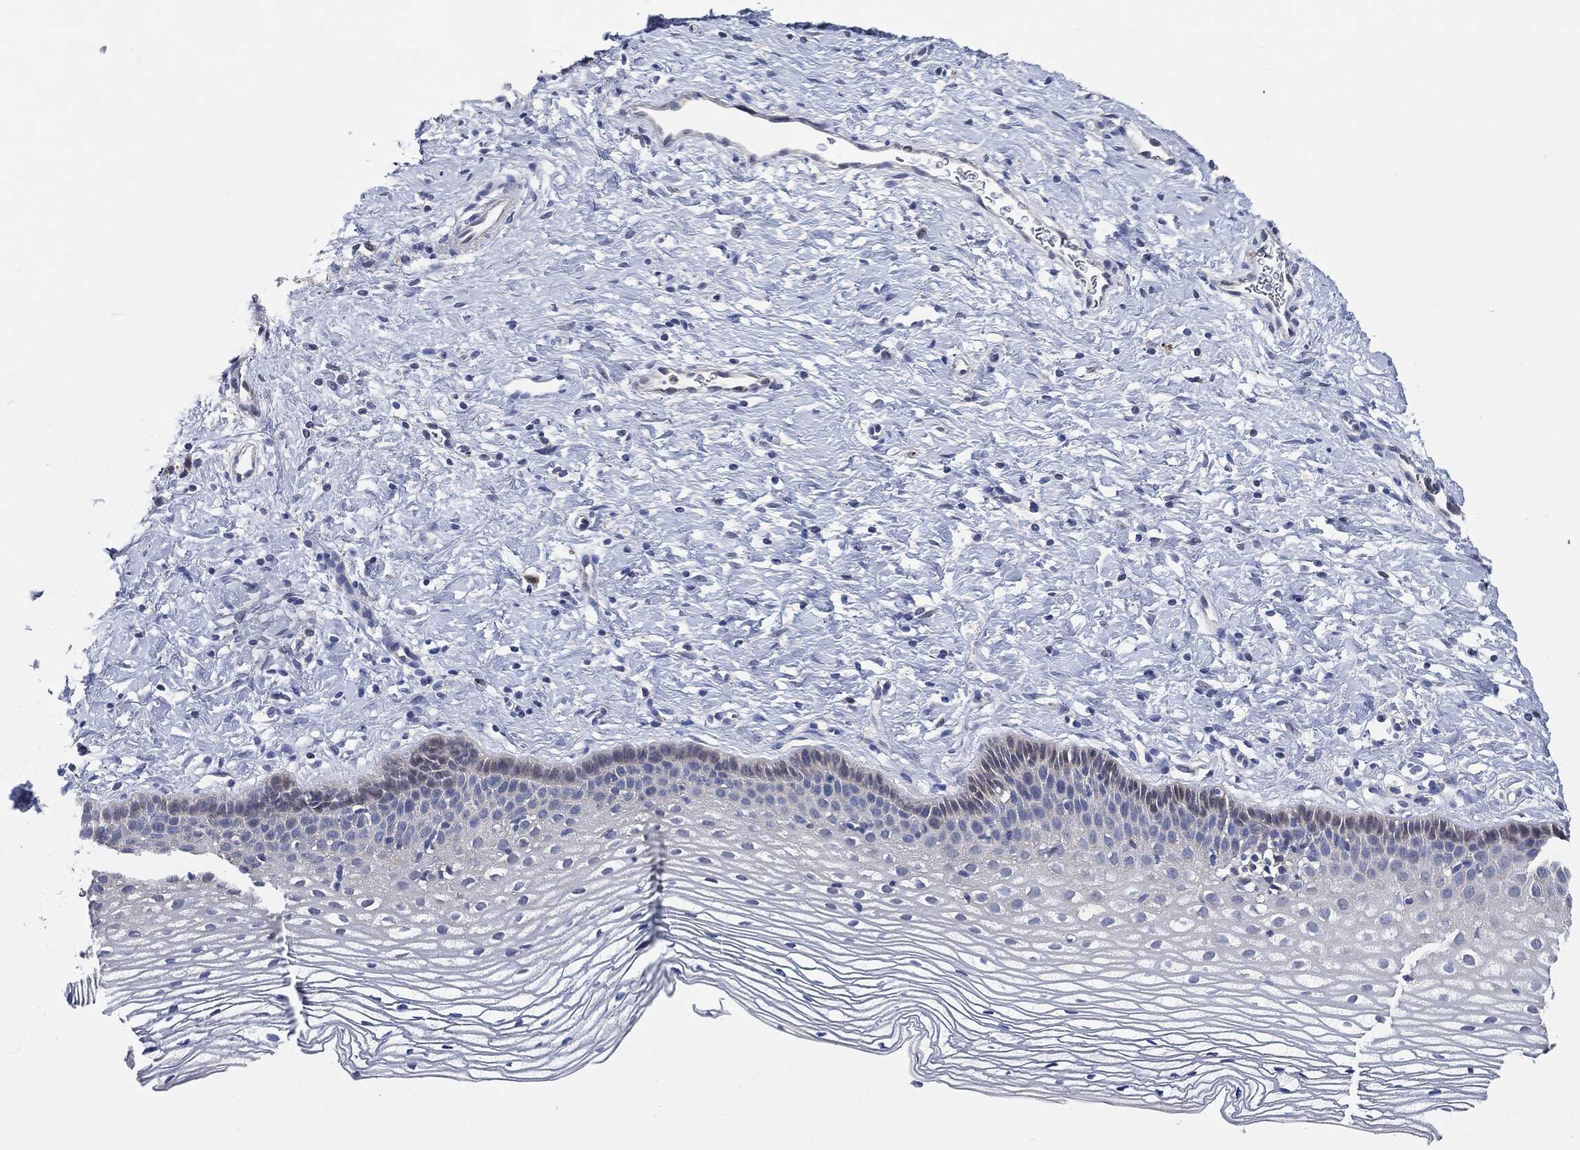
{"staining": {"intensity": "negative", "quantity": "none", "location": "none"}, "tissue": "cervix", "cell_type": "Squamous epithelial cells", "image_type": "normal", "snomed": [{"axis": "morphology", "description": "Normal tissue, NOS"}, {"axis": "topography", "description": "Cervix"}], "caption": "The IHC image has no significant staining in squamous epithelial cells of cervix.", "gene": "VSIG4", "patient": {"sex": "female", "age": 39}}